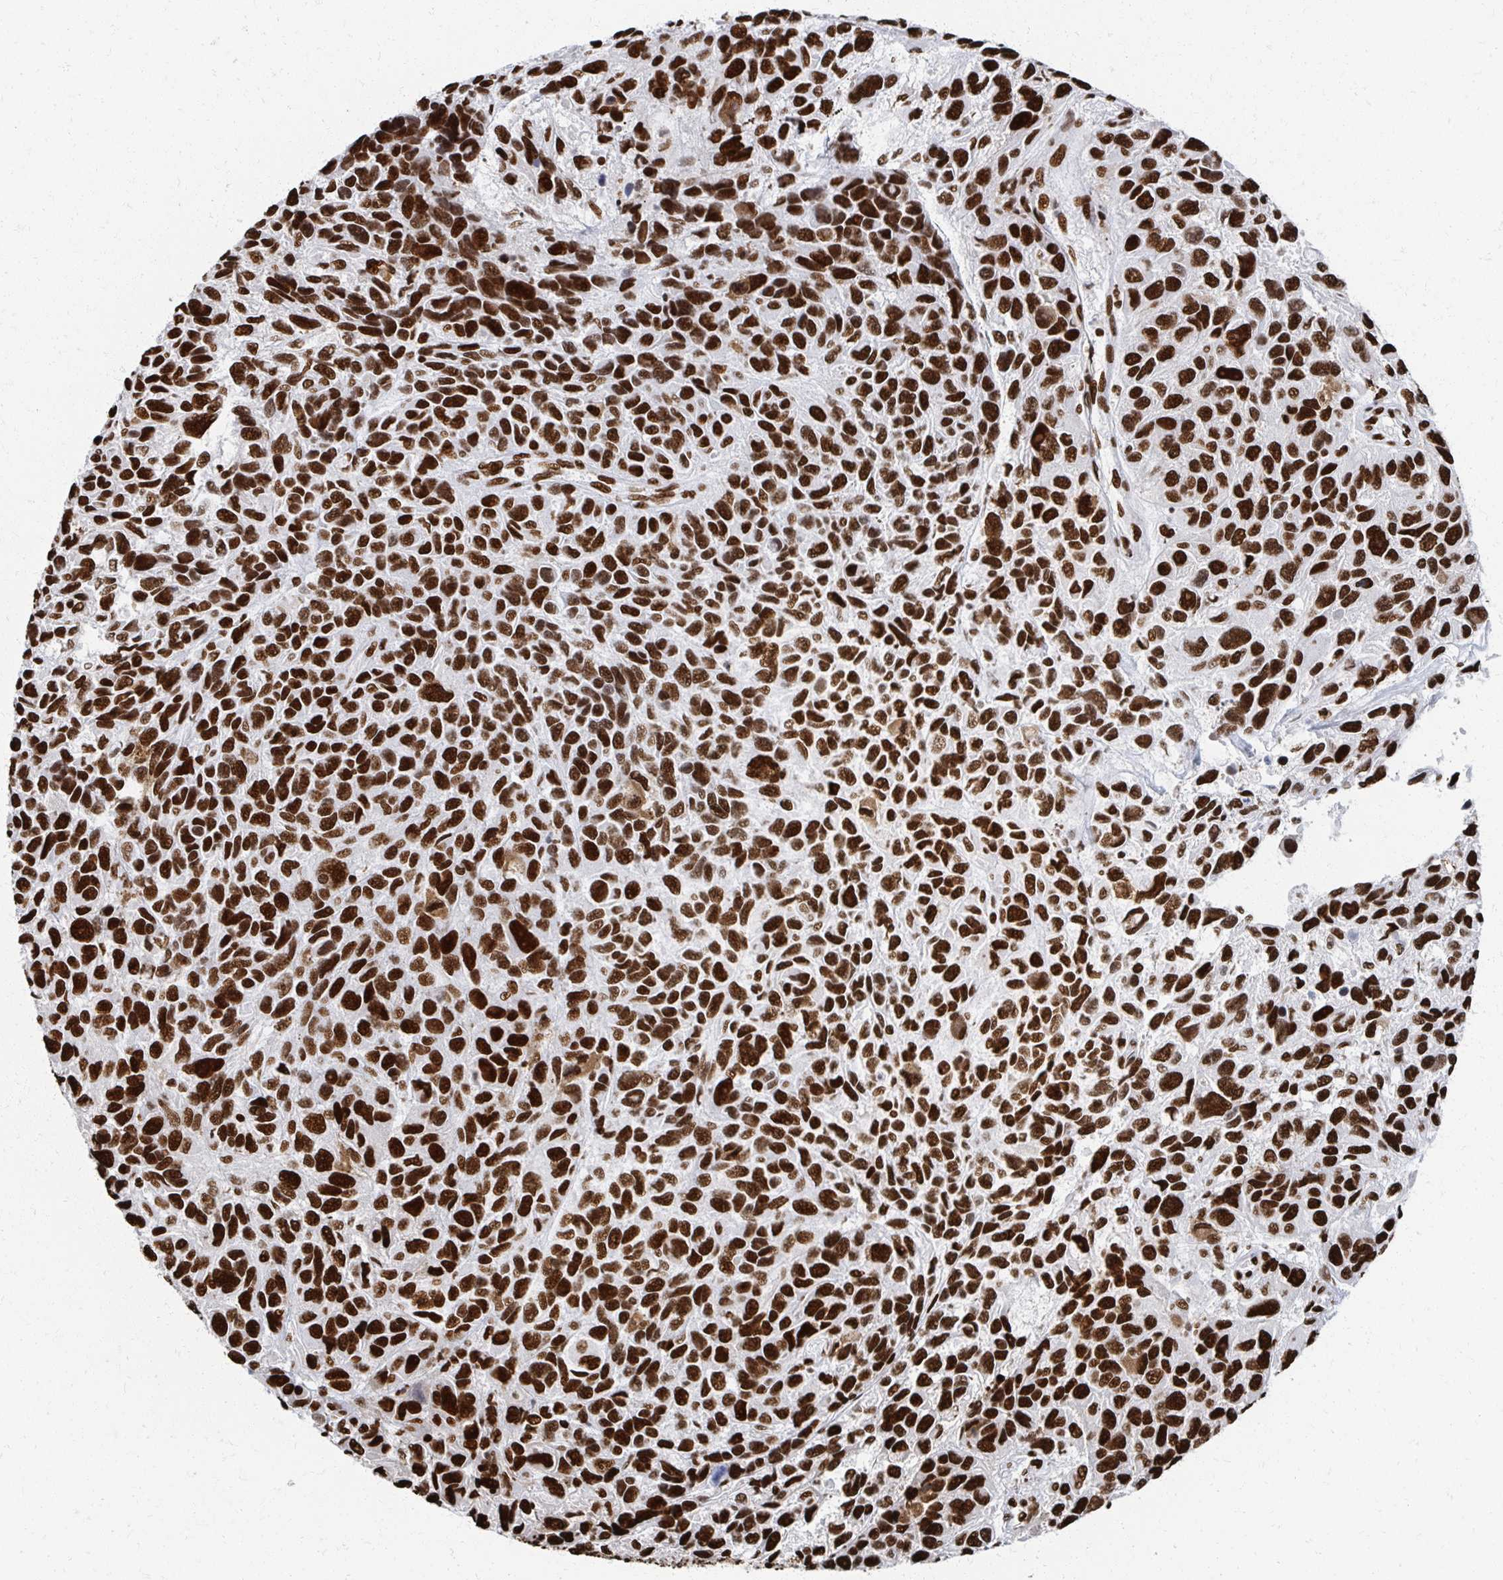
{"staining": {"intensity": "strong", "quantity": ">75%", "location": "nuclear"}, "tissue": "melanoma", "cell_type": "Tumor cells", "image_type": "cancer", "snomed": [{"axis": "morphology", "description": "Malignant melanoma, NOS"}, {"axis": "topography", "description": "Skin"}], "caption": "Malignant melanoma tissue exhibits strong nuclear staining in approximately >75% of tumor cells, visualized by immunohistochemistry.", "gene": "RBBP7", "patient": {"sex": "male", "age": 53}}